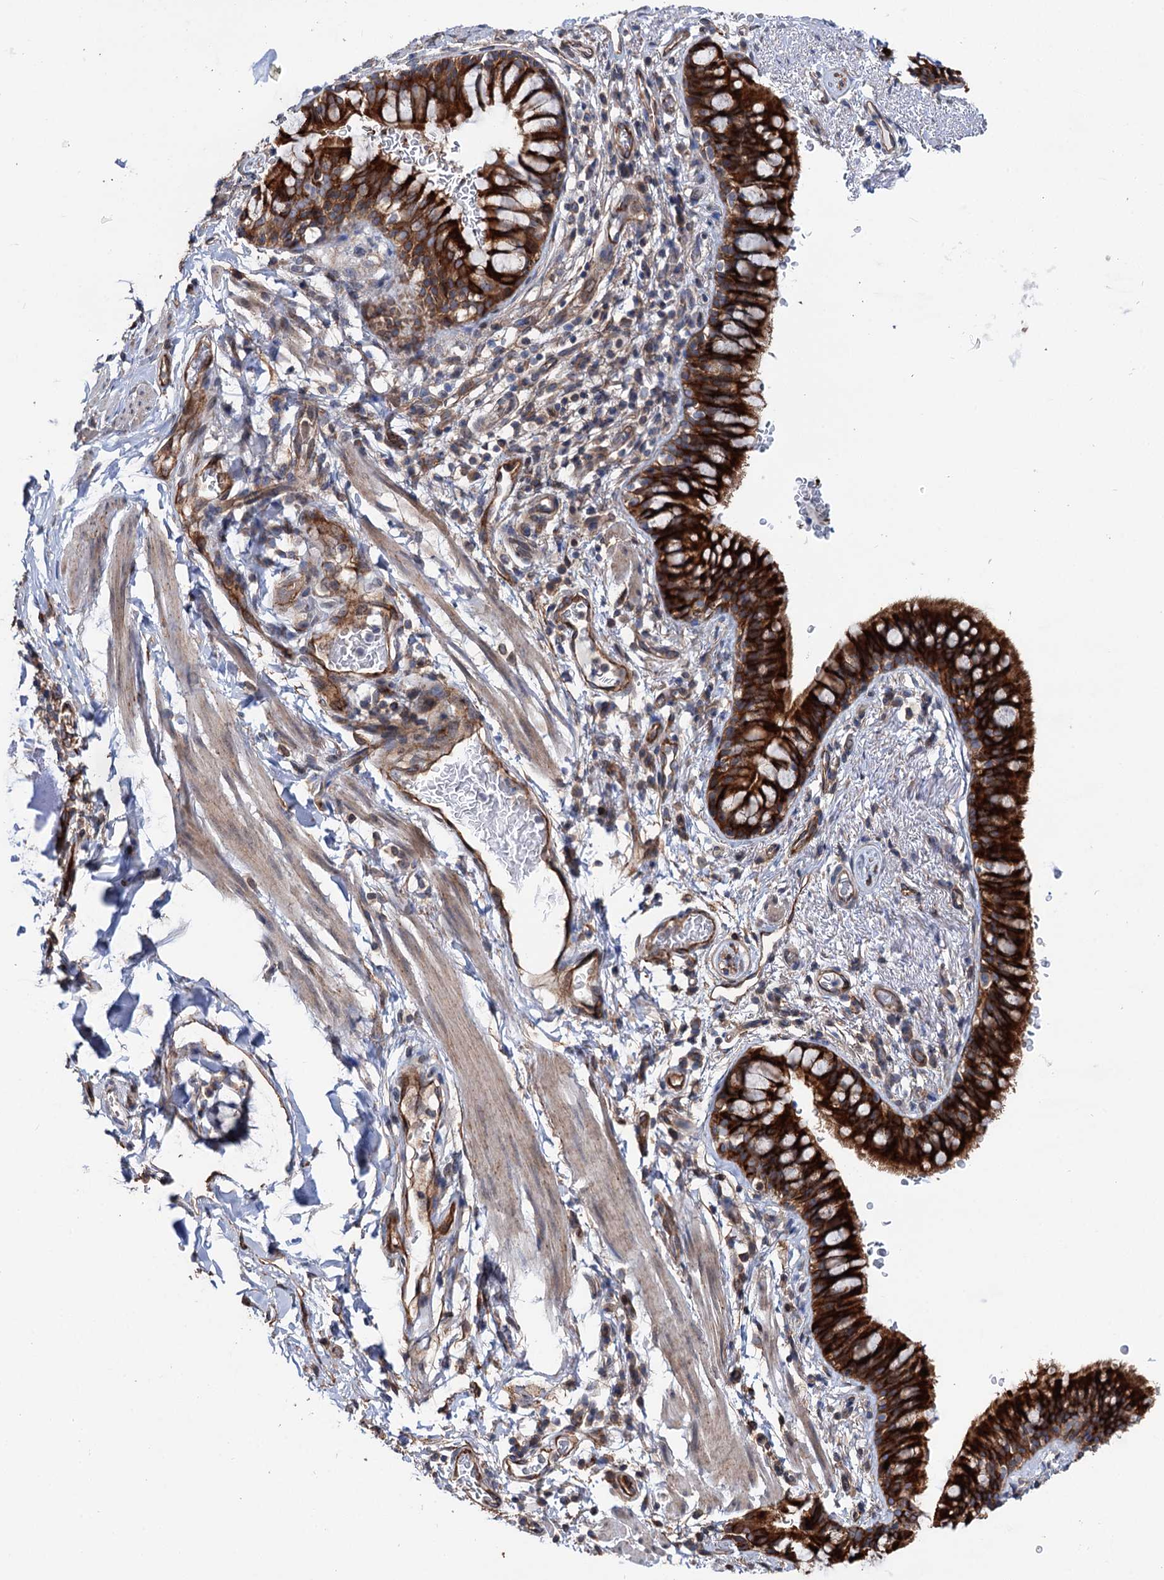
{"staining": {"intensity": "strong", "quantity": ">75%", "location": "cytoplasmic/membranous"}, "tissue": "bronchus", "cell_type": "Respiratory epithelial cells", "image_type": "normal", "snomed": [{"axis": "morphology", "description": "Normal tissue, NOS"}, {"axis": "topography", "description": "Cartilage tissue"}, {"axis": "topography", "description": "Bronchus"}], "caption": "Immunohistochemical staining of unremarkable human bronchus reveals strong cytoplasmic/membranous protein staining in approximately >75% of respiratory epithelial cells. (DAB (3,3'-diaminobenzidine) IHC, brown staining for protein, blue staining for nuclei).", "gene": "PTDSS2", "patient": {"sex": "female", "age": 36}}